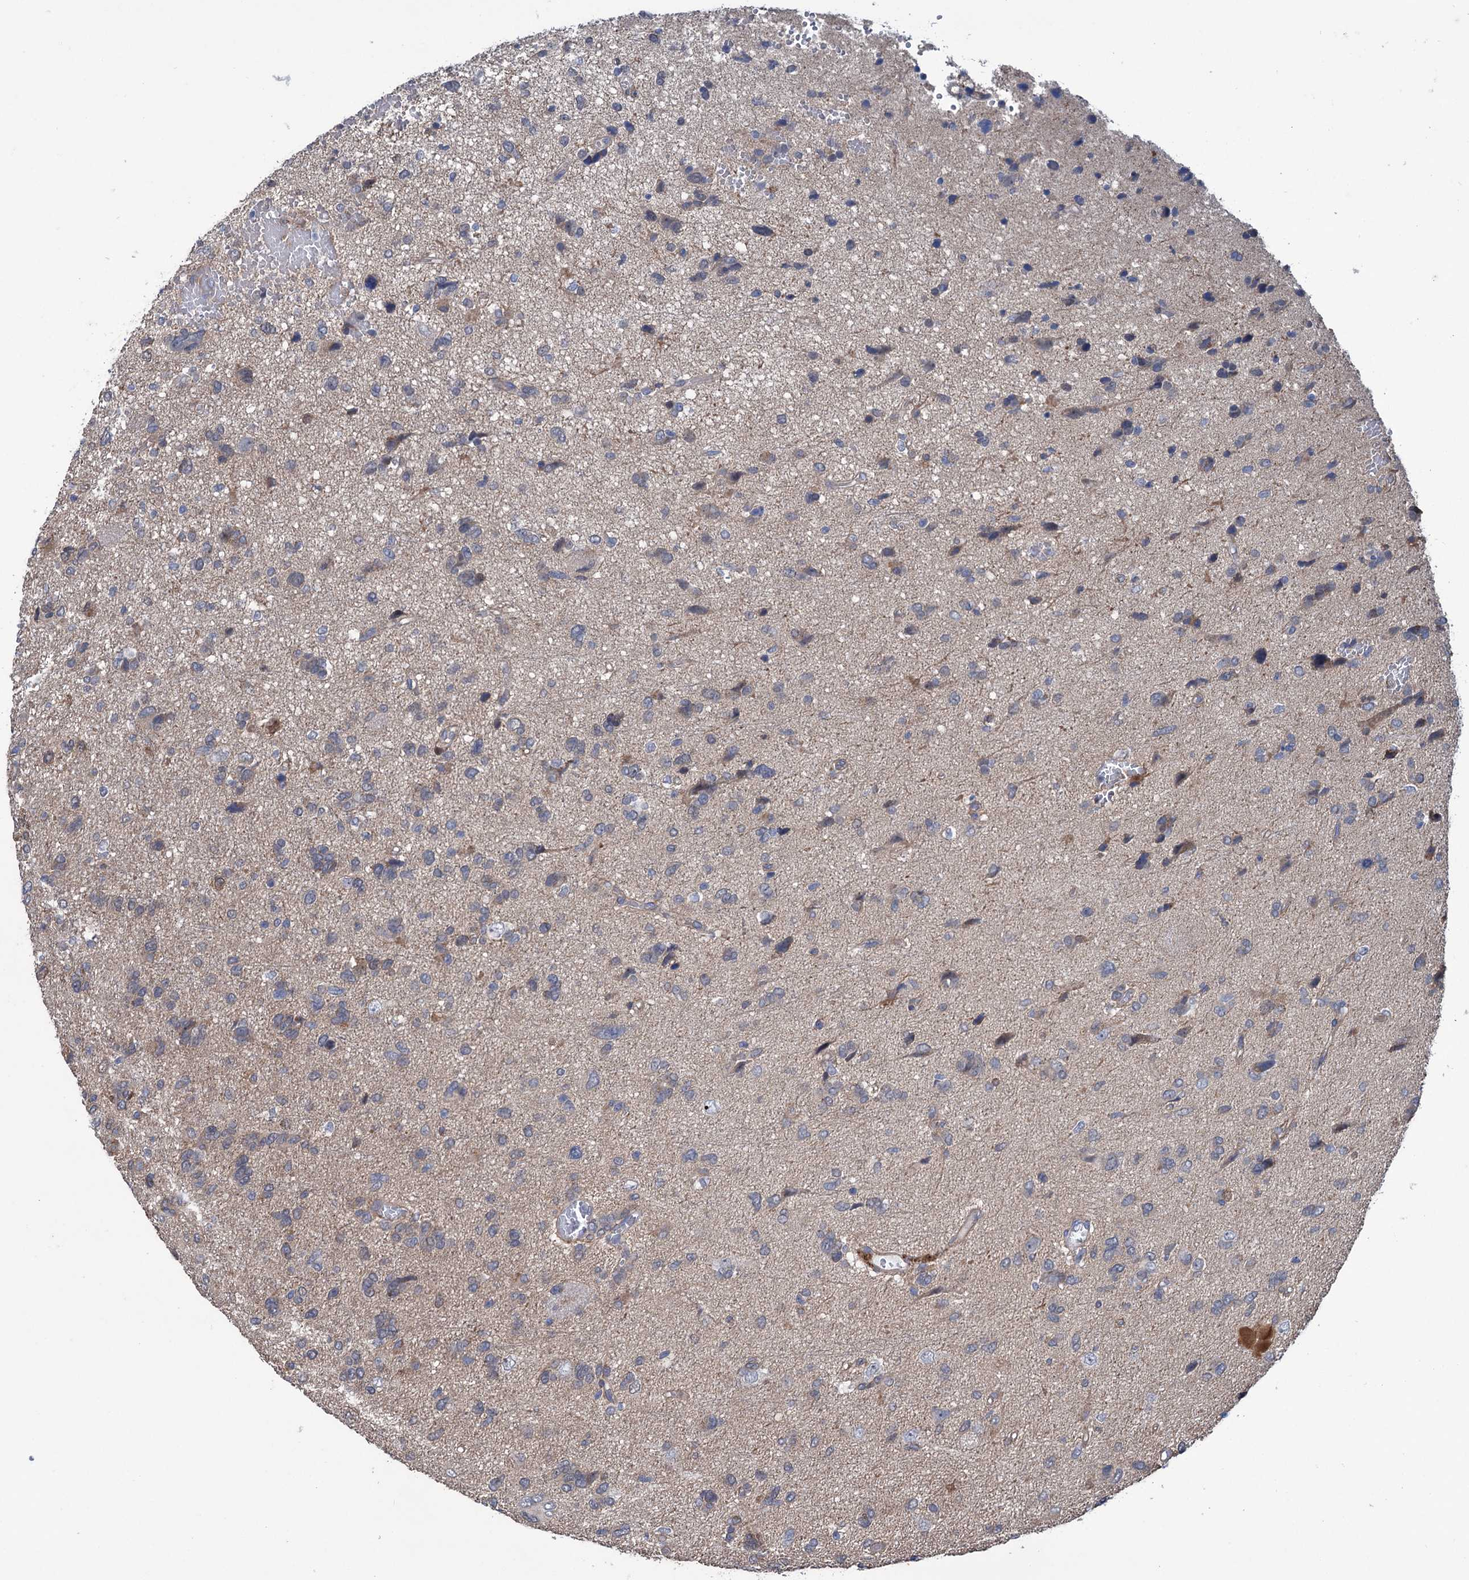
{"staining": {"intensity": "negative", "quantity": "none", "location": "none"}, "tissue": "glioma", "cell_type": "Tumor cells", "image_type": "cancer", "snomed": [{"axis": "morphology", "description": "Glioma, malignant, High grade"}, {"axis": "topography", "description": "Brain"}], "caption": "Immunohistochemistry photomicrograph of neoplastic tissue: human malignant glioma (high-grade) stained with DAB demonstrates no significant protein expression in tumor cells.", "gene": "EYA4", "patient": {"sex": "female", "age": 59}}